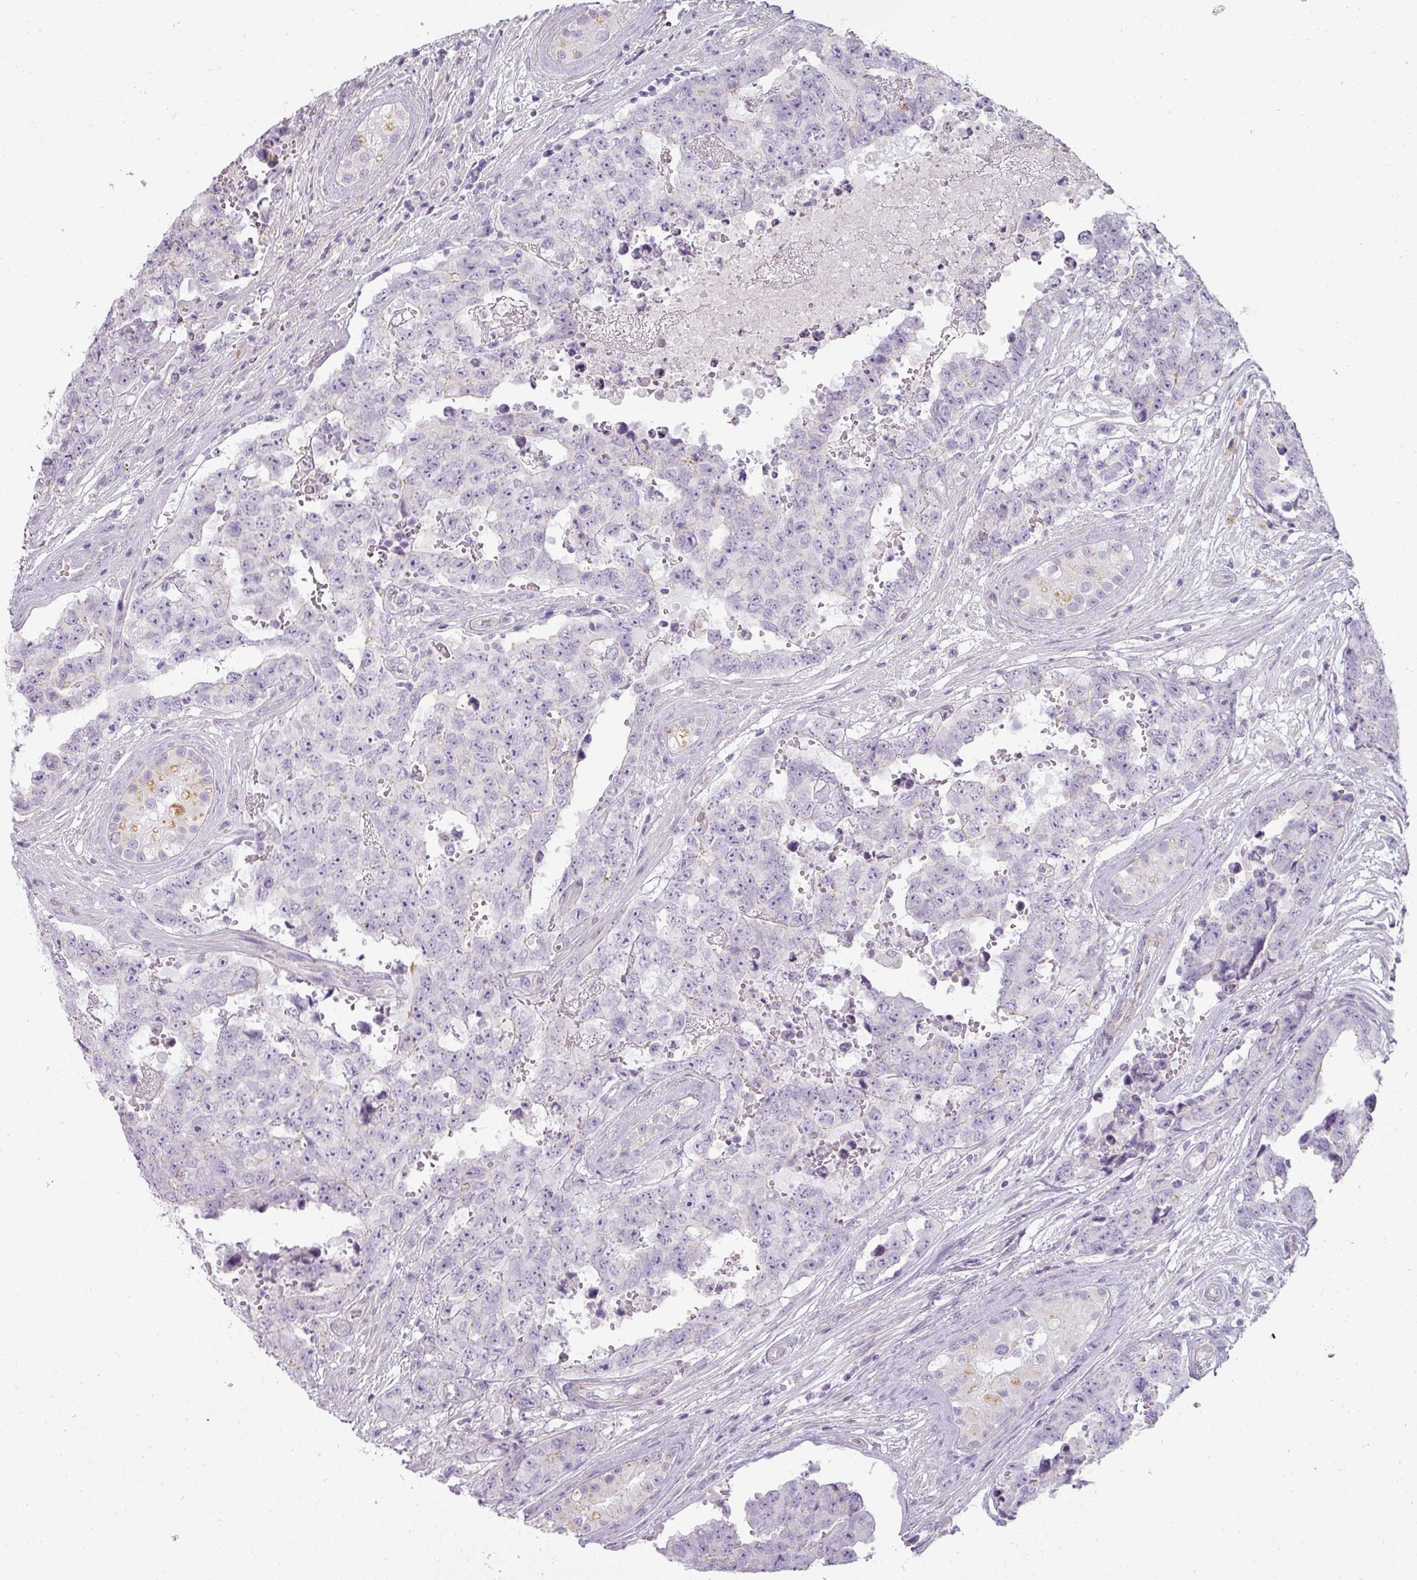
{"staining": {"intensity": "negative", "quantity": "none", "location": "none"}, "tissue": "testis cancer", "cell_type": "Tumor cells", "image_type": "cancer", "snomed": [{"axis": "morphology", "description": "Normal tissue, NOS"}, {"axis": "morphology", "description": "Carcinoma, Embryonal, NOS"}, {"axis": "topography", "description": "Testis"}, {"axis": "topography", "description": "Epididymis"}], "caption": "DAB (3,3'-diaminobenzidine) immunohistochemical staining of embryonal carcinoma (testis) shows no significant staining in tumor cells.", "gene": "ASB1", "patient": {"sex": "male", "age": 25}}